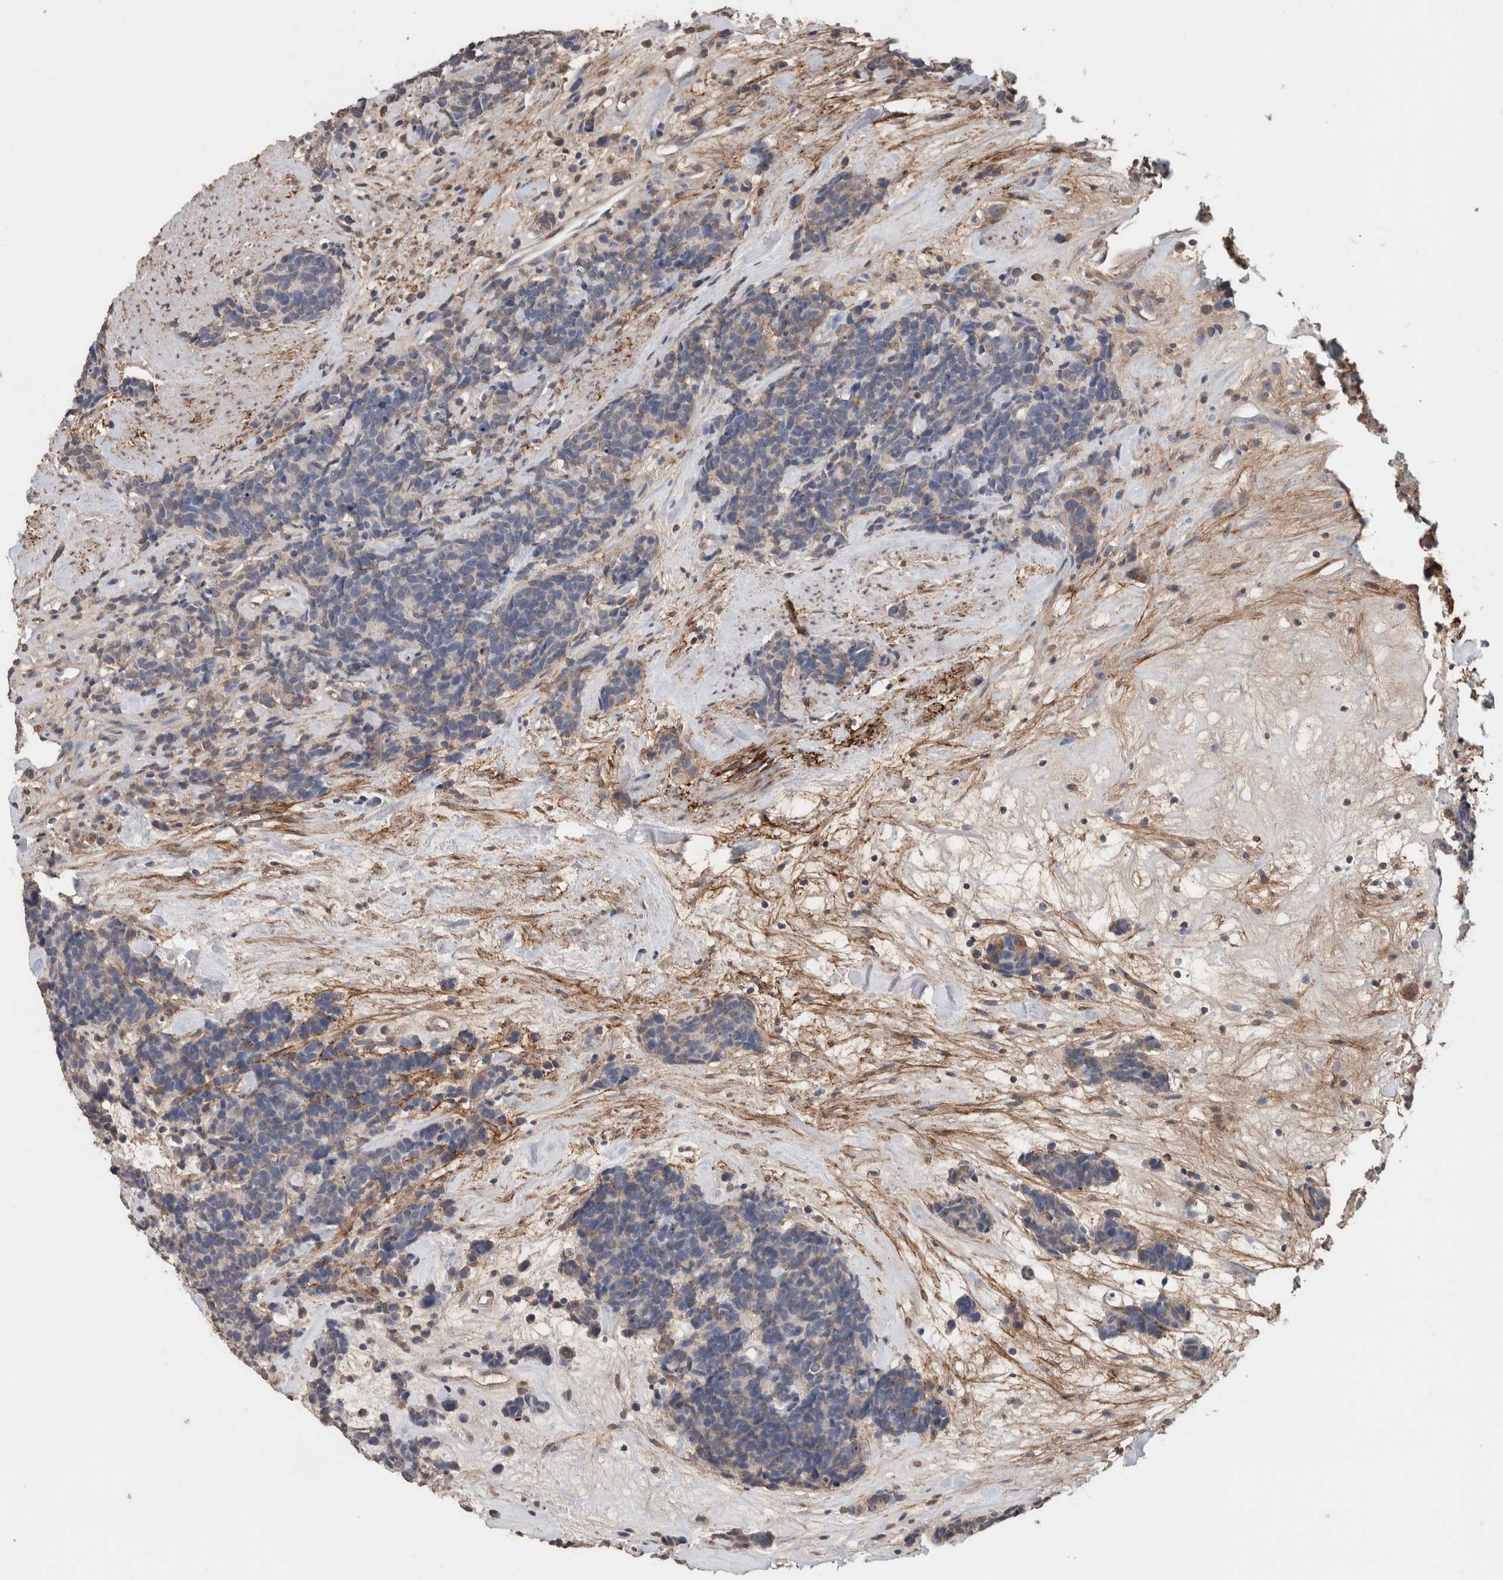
{"staining": {"intensity": "weak", "quantity": "<25%", "location": "cytoplasmic/membranous"}, "tissue": "carcinoid", "cell_type": "Tumor cells", "image_type": "cancer", "snomed": [{"axis": "morphology", "description": "Carcinoma, NOS"}, {"axis": "morphology", "description": "Carcinoid, malignant, NOS"}, {"axis": "topography", "description": "Urinary bladder"}], "caption": "The image displays no staining of tumor cells in malignant carcinoid.", "gene": "LTBP1", "patient": {"sex": "male", "age": 57}}